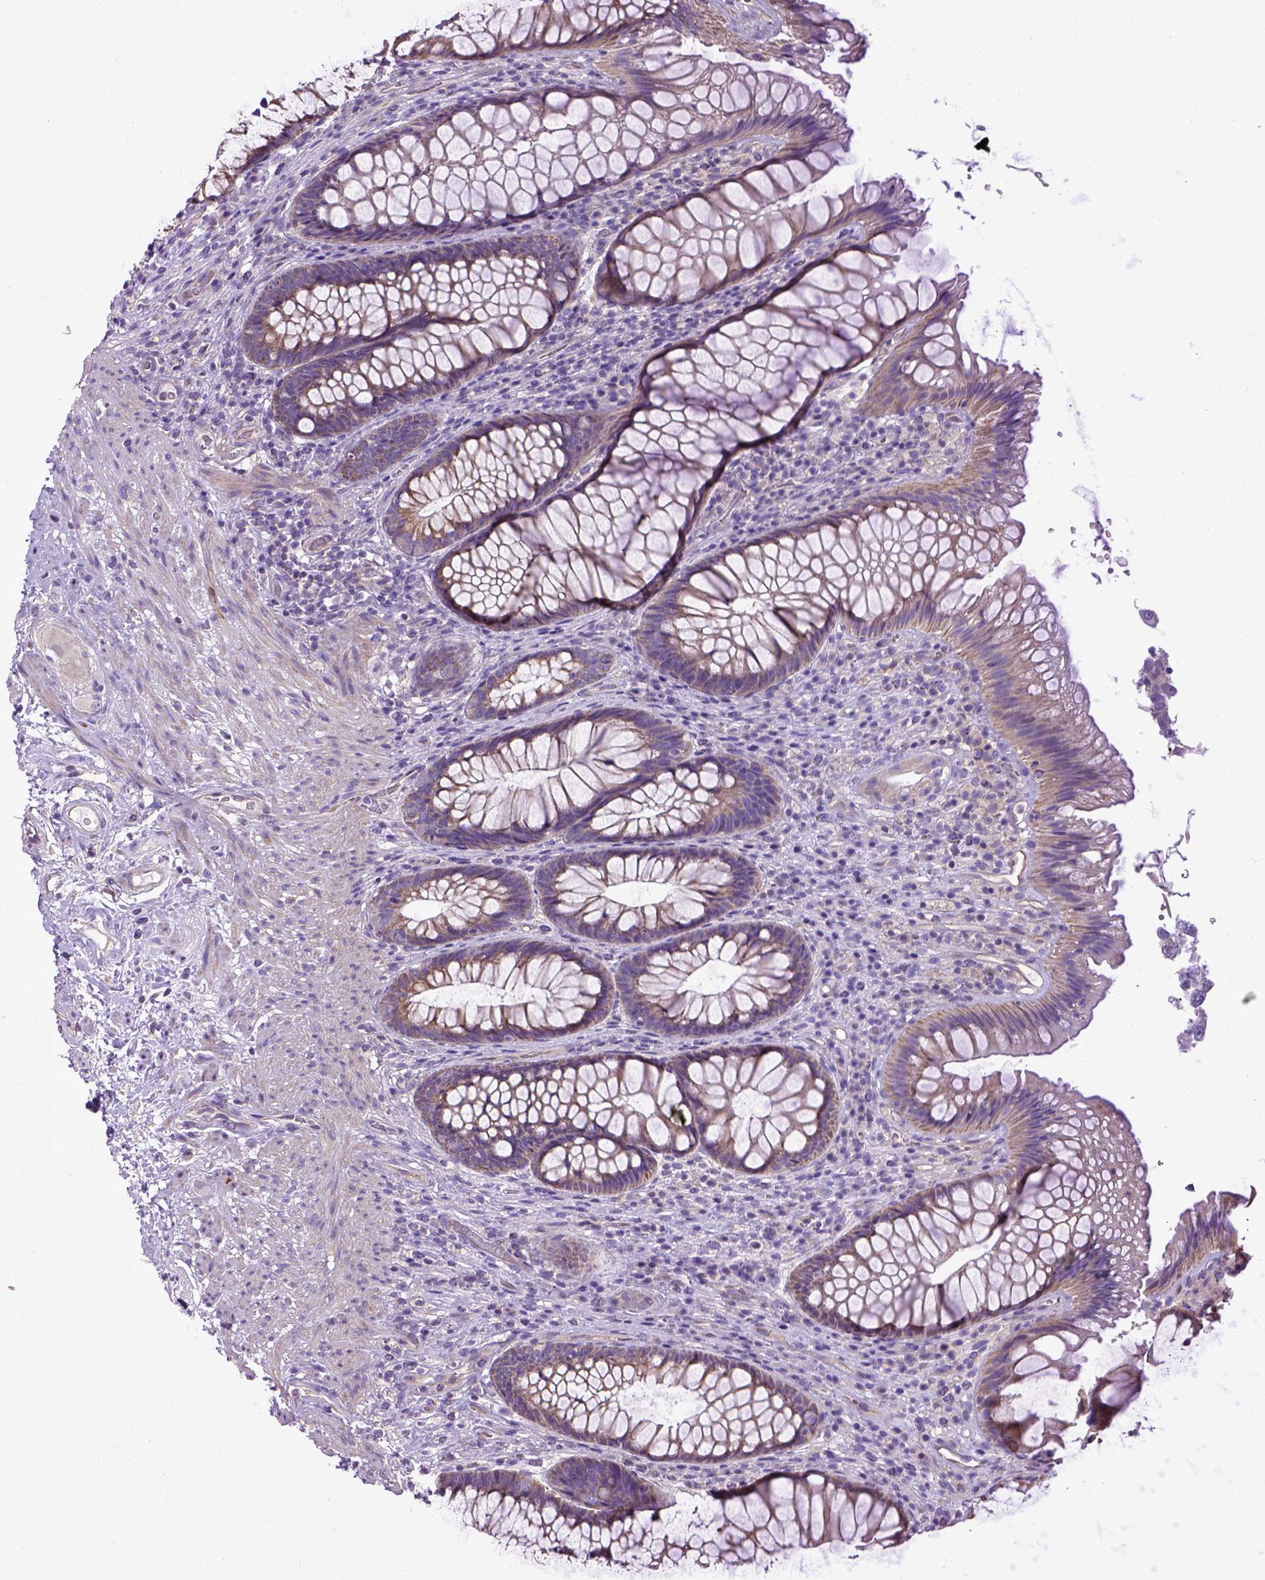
{"staining": {"intensity": "moderate", "quantity": ">75%", "location": "cytoplasmic/membranous"}, "tissue": "rectum", "cell_type": "Glandular cells", "image_type": "normal", "snomed": [{"axis": "morphology", "description": "Normal tissue, NOS"}, {"axis": "topography", "description": "Smooth muscle"}, {"axis": "topography", "description": "Rectum"}], "caption": "Protein expression analysis of benign human rectum reveals moderate cytoplasmic/membranous positivity in approximately >75% of glandular cells.", "gene": "ENG", "patient": {"sex": "male", "age": 53}}